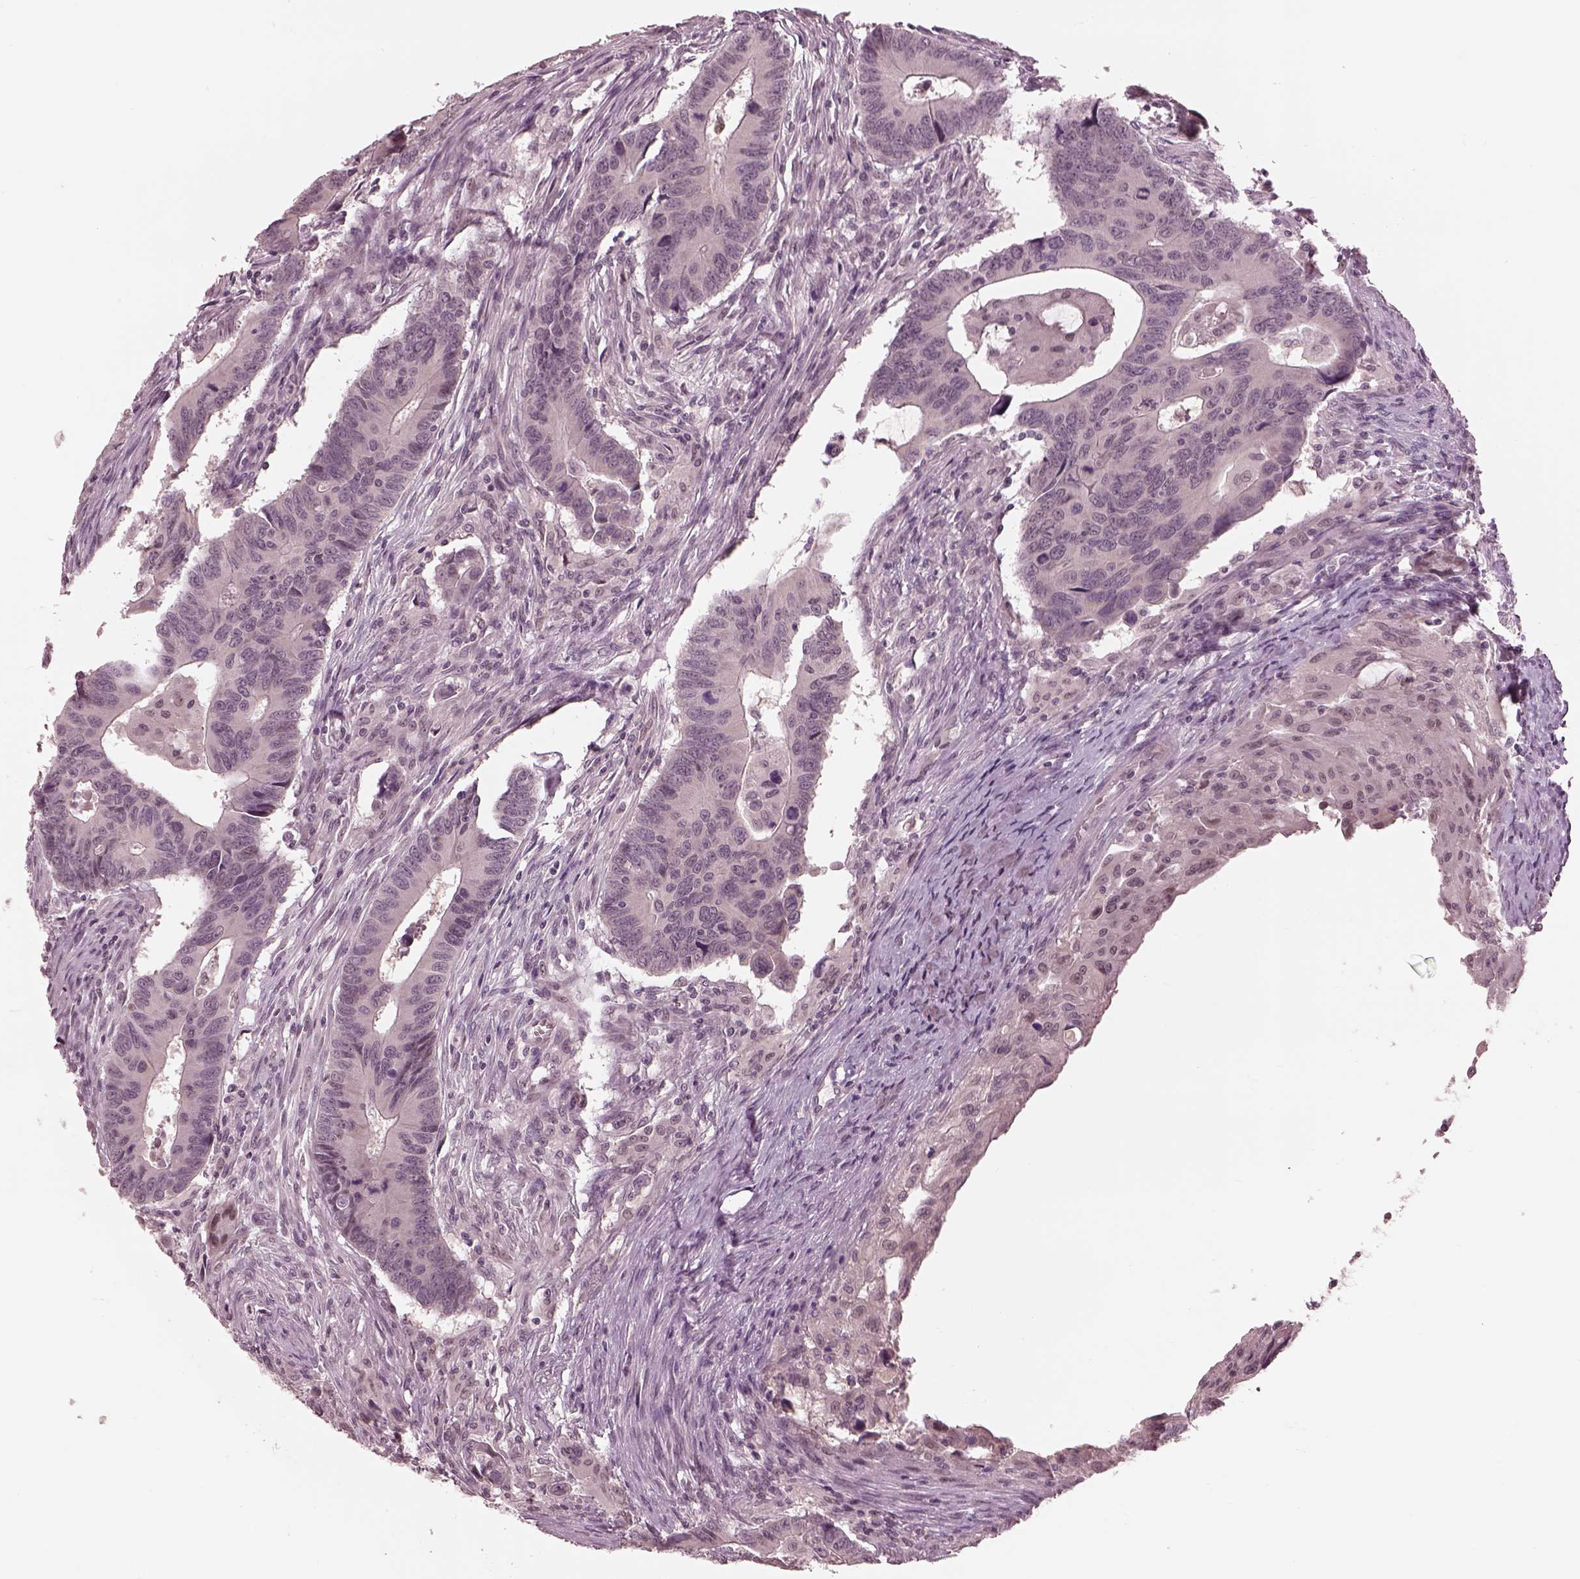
{"staining": {"intensity": "negative", "quantity": "none", "location": "none"}, "tissue": "colorectal cancer", "cell_type": "Tumor cells", "image_type": "cancer", "snomed": [{"axis": "morphology", "description": "Adenocarcinoma, NOS"}, {"axis": "topography", "description": "Rectum"}], "caption": "DAB immunohistochemical staining of colorectal cancer reveals no significant expression in tumor cells.", "gene": "IQCG", "patient": {"sex": "male", "age": 67}}